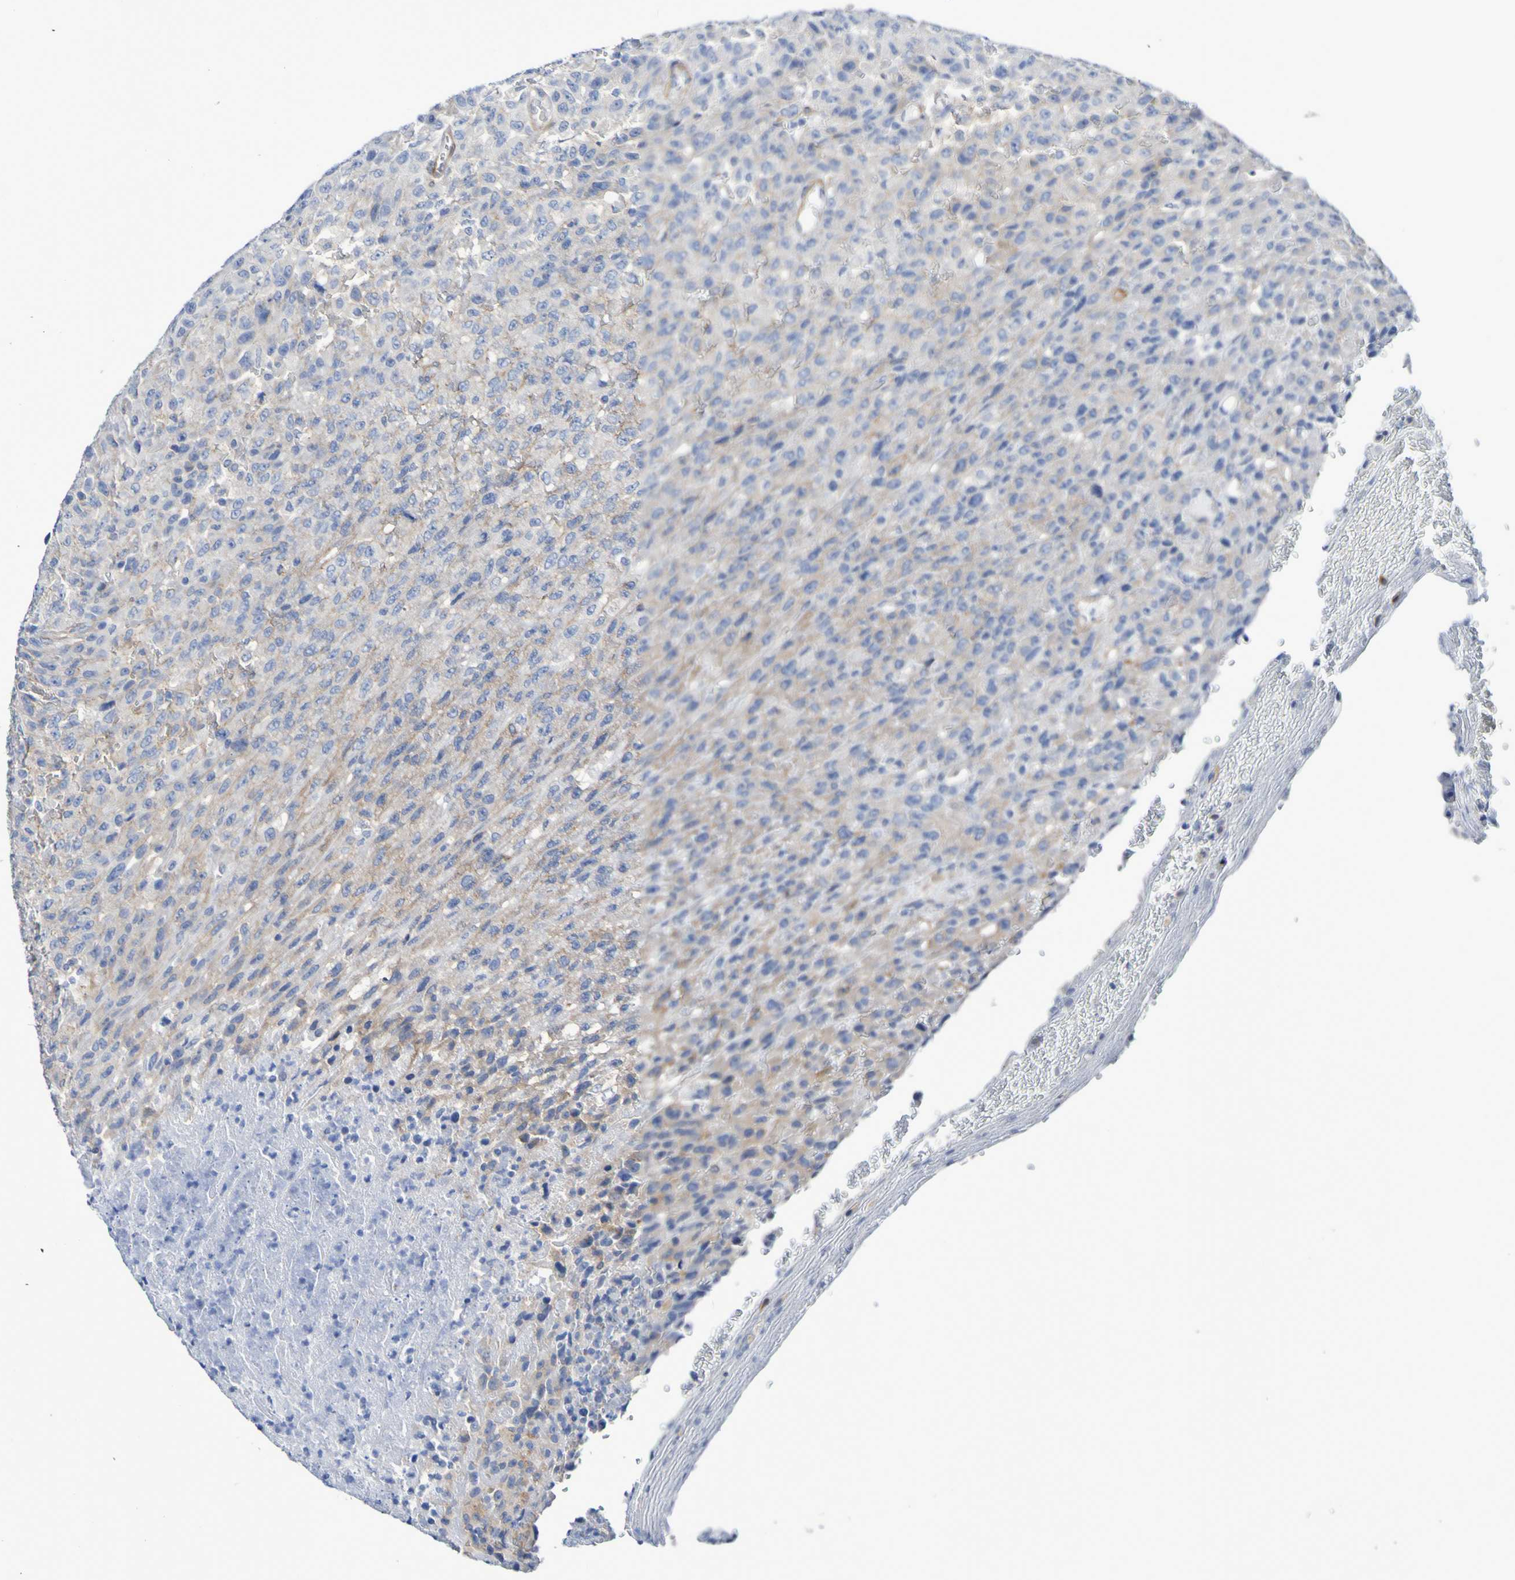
{"staining": {"intensity": "weak", "quantity": "25%-75%", "location": "cytoplasmic/membranous"}, "tissue": "urothelial cancer", "cell_type": "Tumor cells", "image_type": "cancer", "snomed": [{"axis": "morphology", "description": "Urothelial carcinoma, High grade"}, {"axis": "topography", "description": "Urinary bladder"}], "caption": "Brown immunohistochemical staining in human urothelial cancer reveals weak cytoplasmic/membranous staining in approximately 25%-75% of tumor cells. The protein is stained brown, and the nuclei are stained in blue (DAB (3,3'-diaminobenzidine) IHC with brightfield microscopy, high magnification).", "gene": "LPP", "patient": {"sex": "male", "age": 66}}